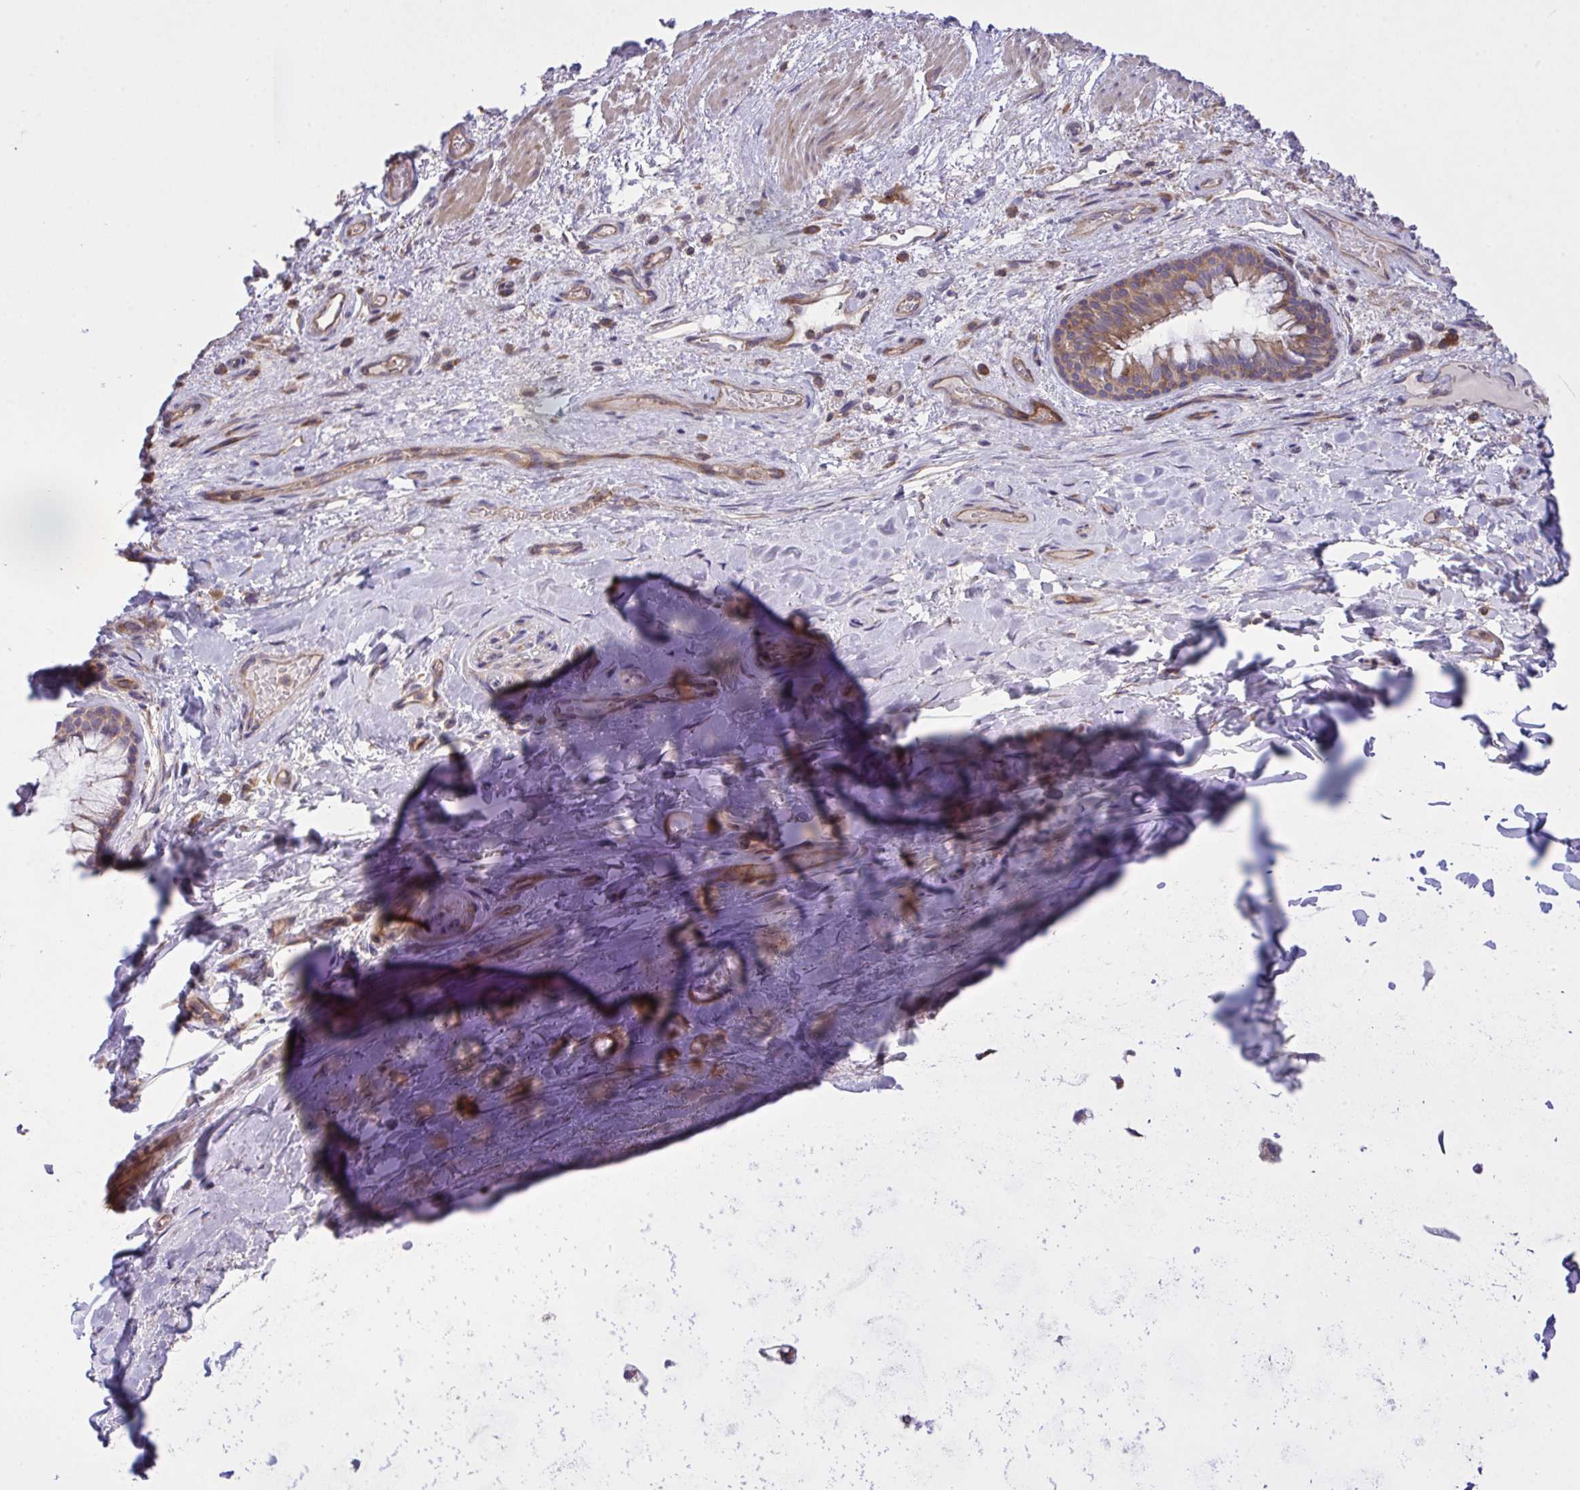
{"staining": {"intensity": "moderate", "quantity": ">75%", "location": "cytoplasmic/membranous"}, "tissue": "soft tissue", "cell_type": "Chondrocytes", "image_type": "normal", "snomed": [{"axis": "morphology", "description": "Normal tissue, NOS"}, {"axis": "topography", "description": "Cartilage tissue"}, {"axis": "topography", "description": "Bronchus"}], "caption": "Immunohistochemical staining of benign soft tissue shows moderate cytoplasmic/membranous protein expression in about >75% of chondrocytes.", "gene": "GRB14", "patient": {"sex": "male", "age": 64}}